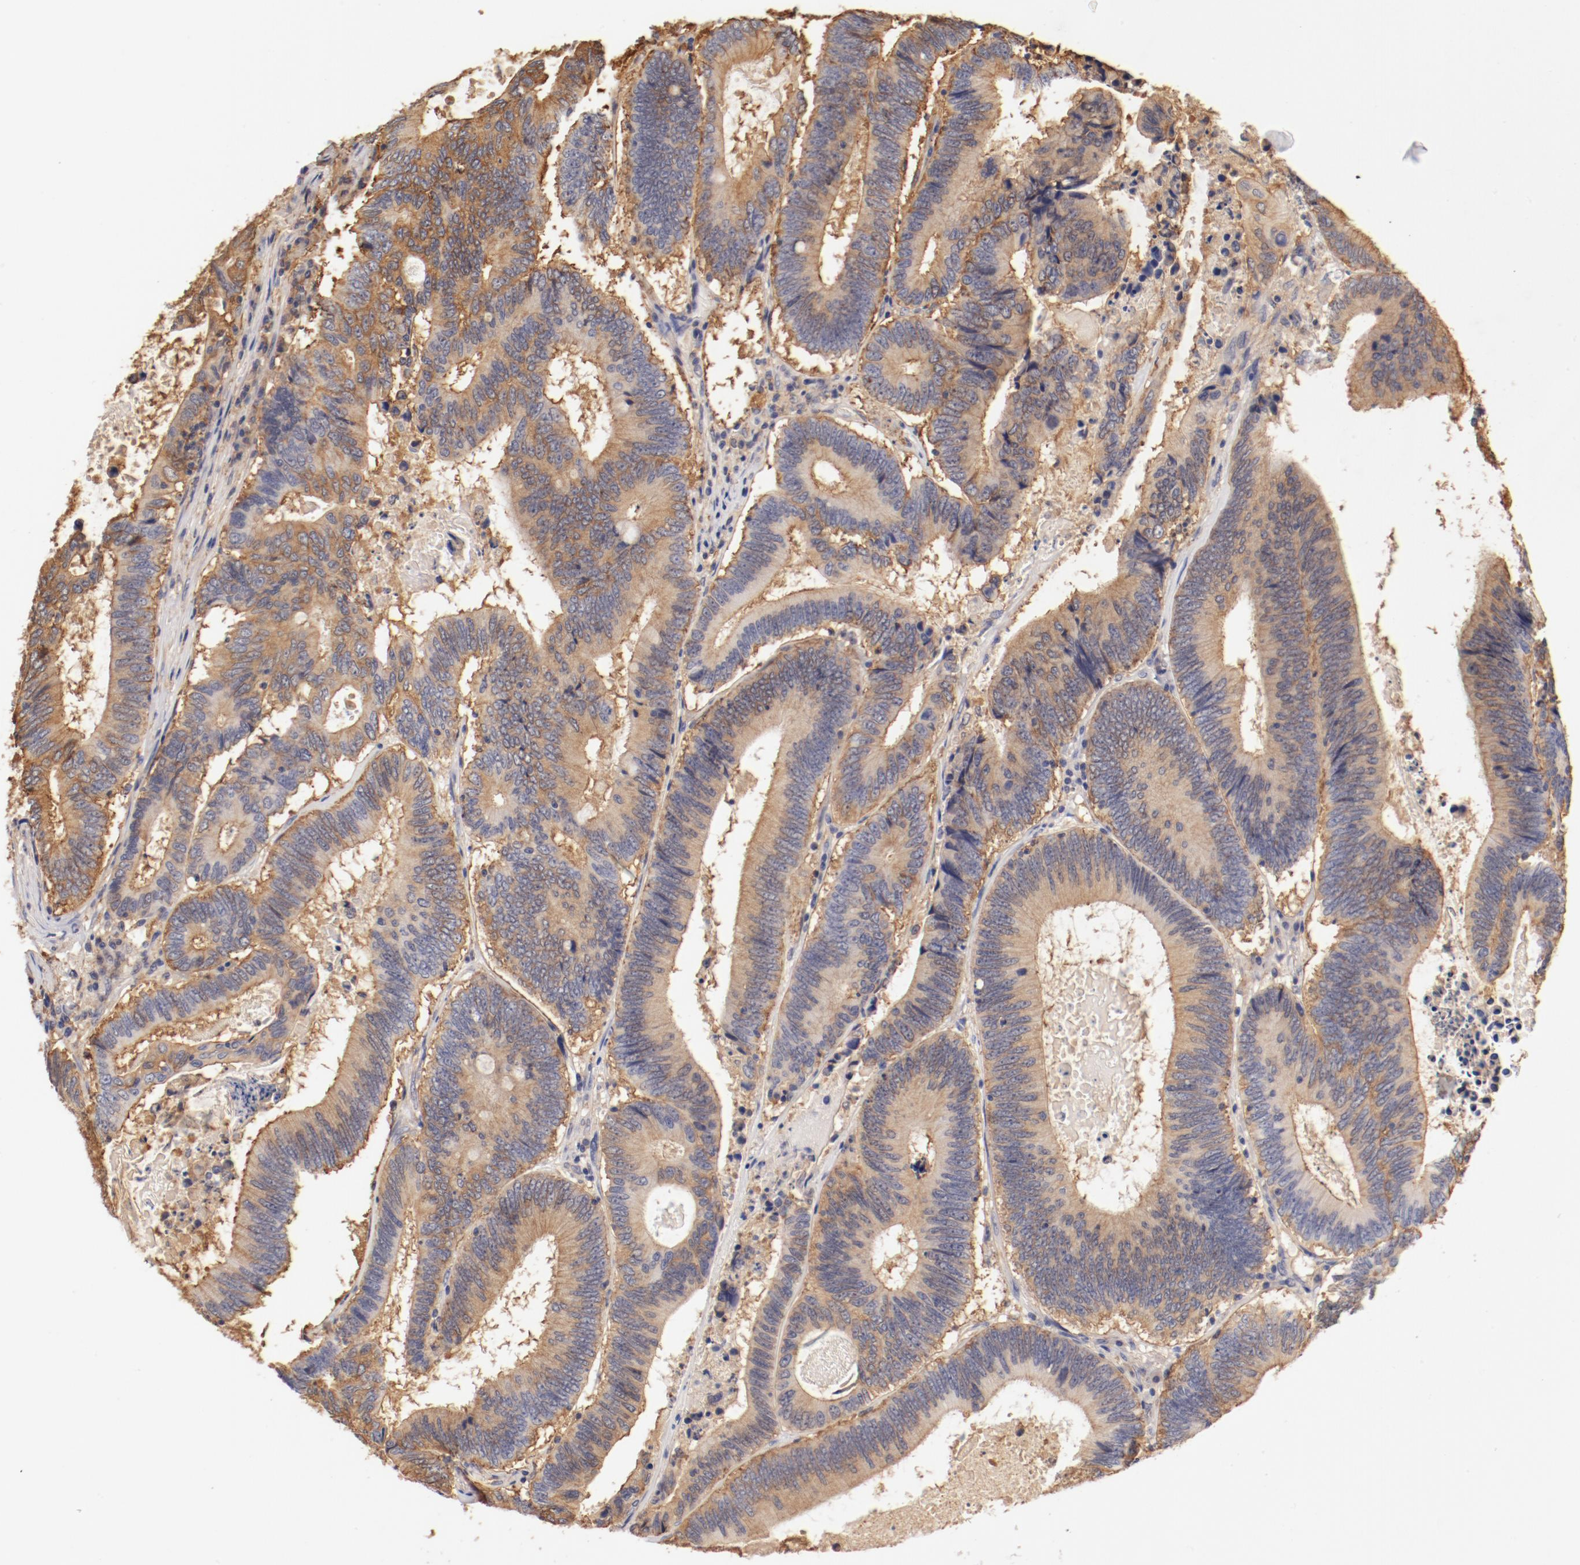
{"staining": {"intensity": "moderate", "quantity": ">75%", "location": "cytoplasmic/membranous"}, "tissue": "colorectal cancer", "cell_type": "Tumor cells", "image_type": "cancer", "snomed": [{"axis": "morphology", "description": "Adenocarcinoma, NOS"}, {"axis": "topography", "description": "Colon"}], "caption": "Moderate cytoplasmic/membranous expression is appreciated in about >75% of tumor cells in colorectal cancer. (DAB IHC, brown staining for protein, blue staining for nuclei).", "gene": "FCMR", "patient": {"sex": "female", "age": 78}}